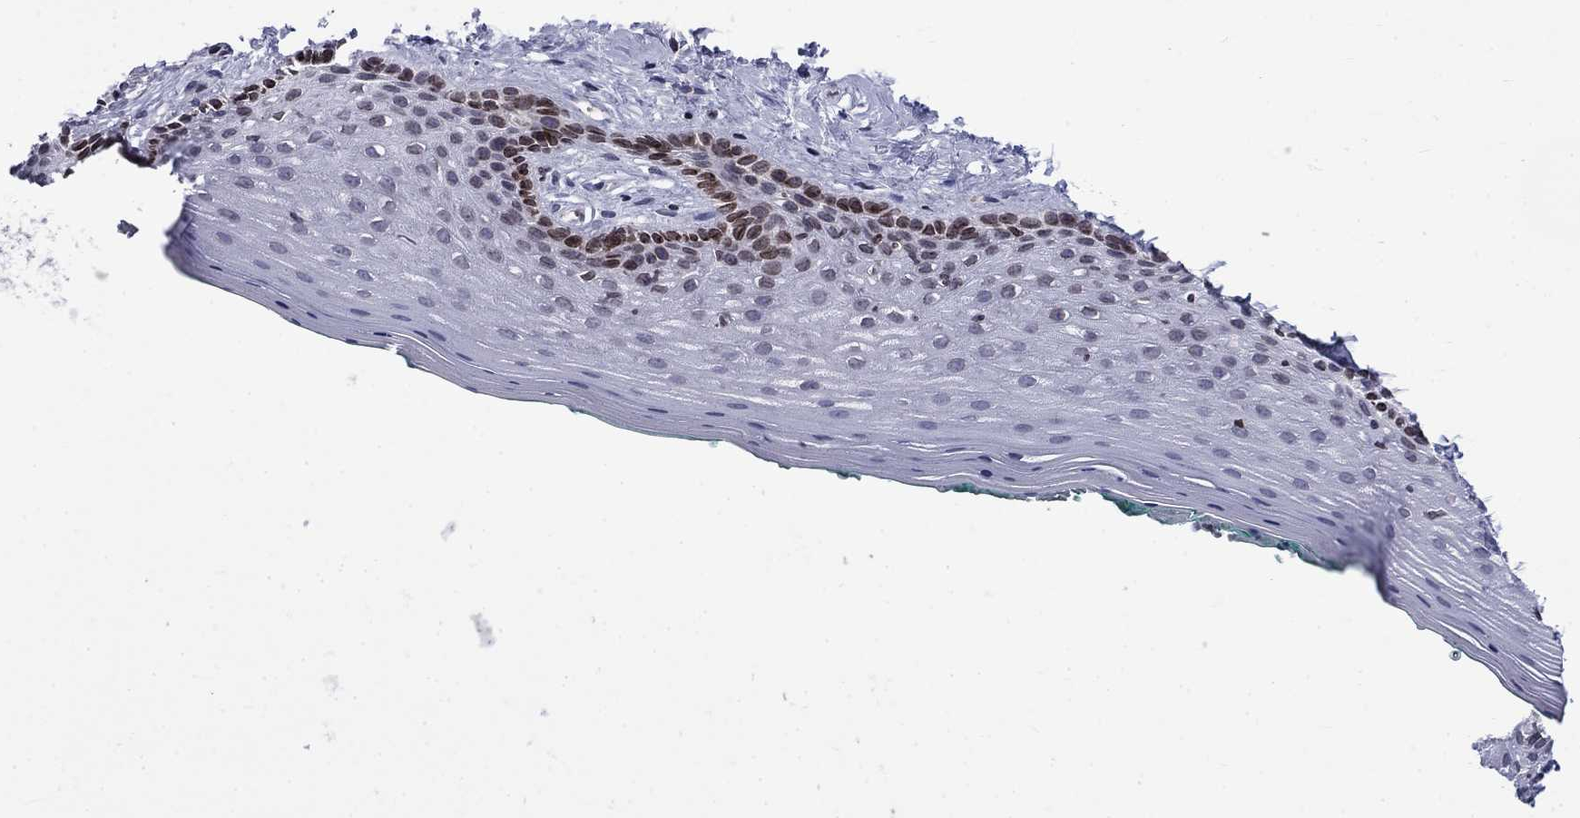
{"staining": {"intensity": "strong", "quantity": "<25%", "location": "cytoplasmic/membranous,nuclear"}, "tissue": "vagina", "cell_type": "Squamous epithelial cells", "image_type": "normal", "snomed": [{"axis": "morphology", "description": "Normal tissue, NOS"}, {"axis": "topography", "description": "Vagina"}], "caption": "Immunohistochemistry staining of benign vagina, which exhibits medium levels of strong cytoplasmic/membranous,nuclear expression in about <25% of squamous epithelial cells indicating strong cytoplasmic/membranous,nuclear protein positivity. The staining was performed using DAB (3,3'-diaminobenzidine) (brown) for protein detection and nuclei were counterstained in hematoxylin (blue).", "gene": "SLA", "patient": {"sex": "female", "age": 45}}